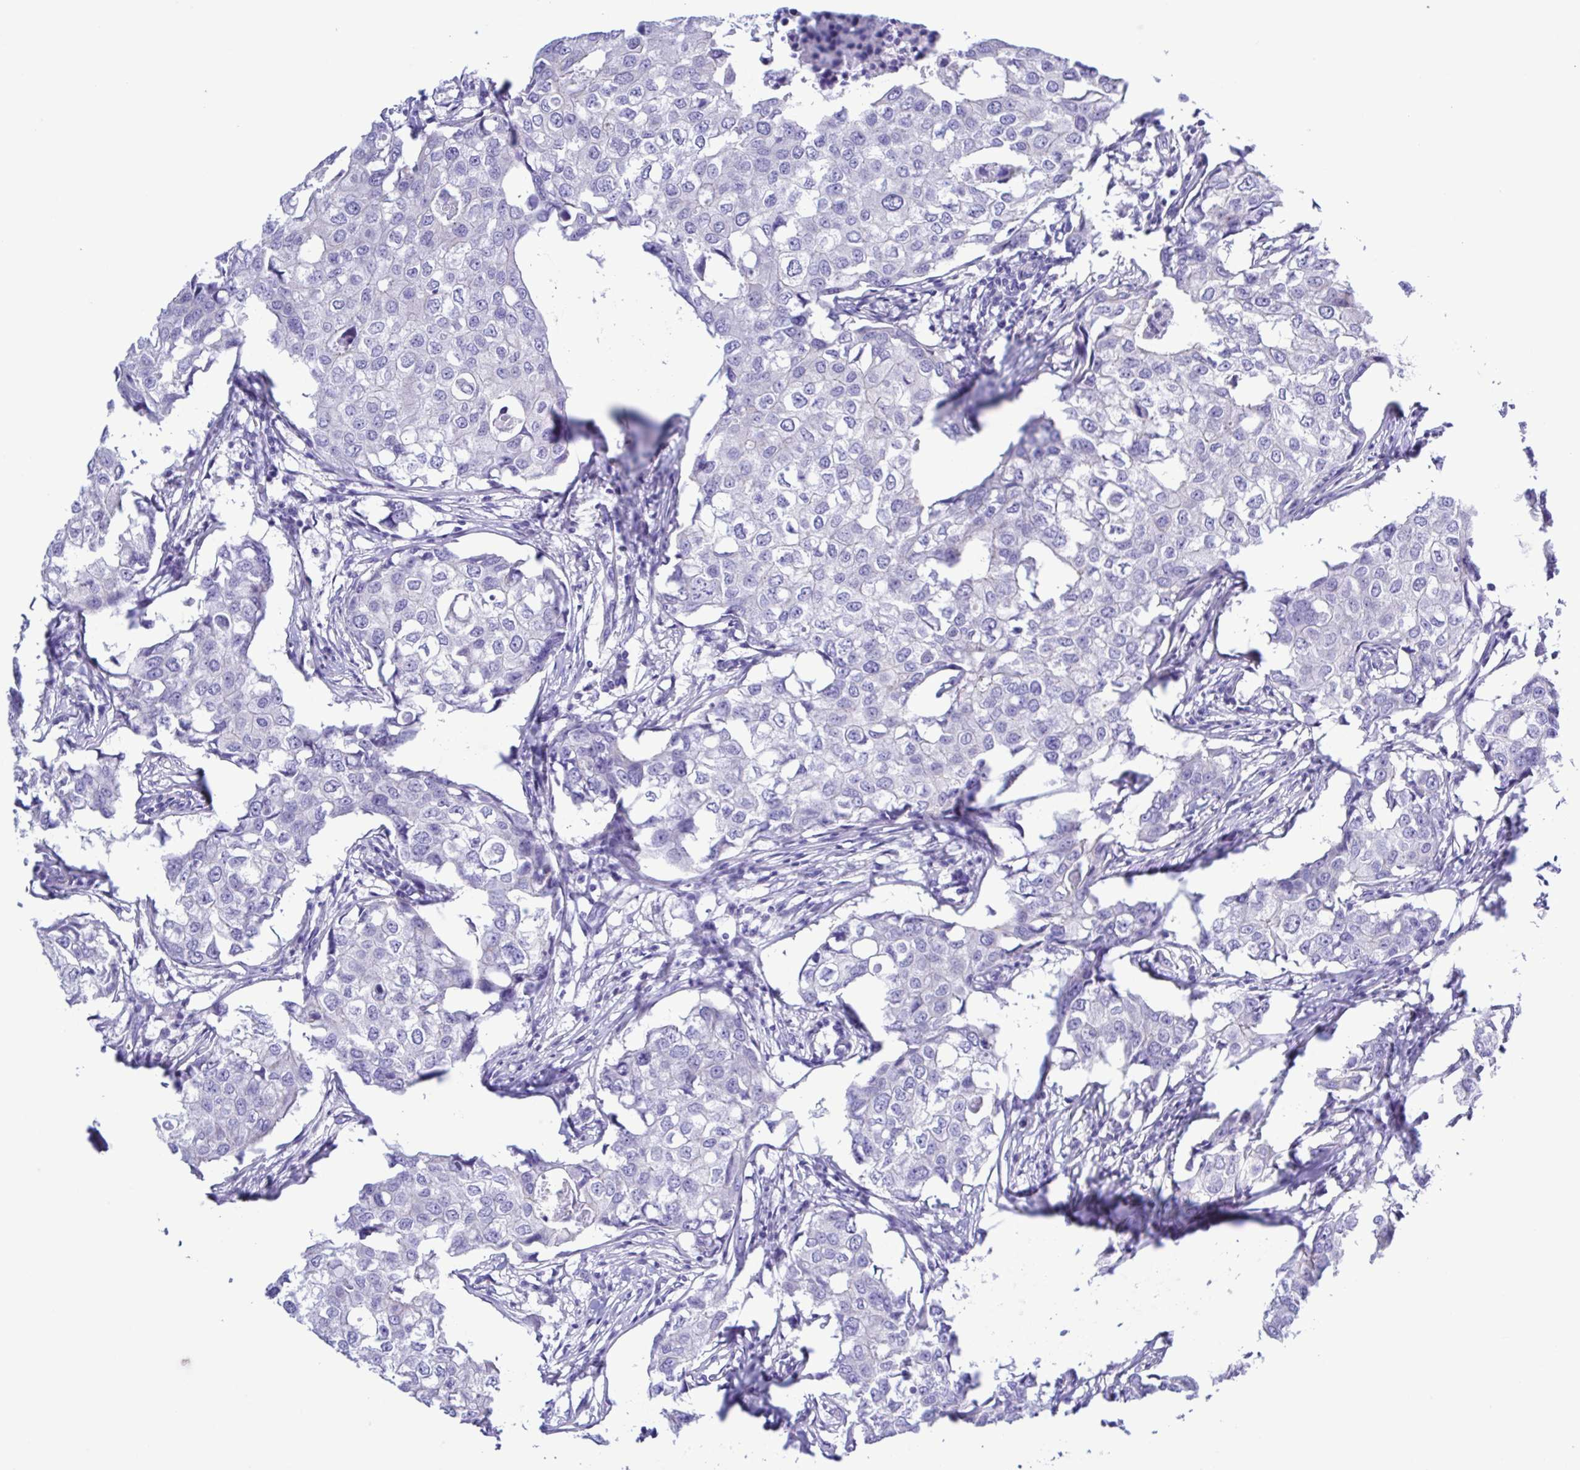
{"staining": {"intensity": "negative", "quantity": "none", "location": "none"}, "tissue": "breast cancer", "cell_type": "Tumor cells", "image_type": "cancer", "snomed": [{"axis": "morphology", "description": "Duct carcinoma"}, {"axis": "topography", "description": "Breast"}], "caption": "IHC of human infiltrating ductal carcinoma (breast) displays no expression in tumor cells.", "gene": "CYP11A1", "patient": {"sex": "female", "age": 27}}